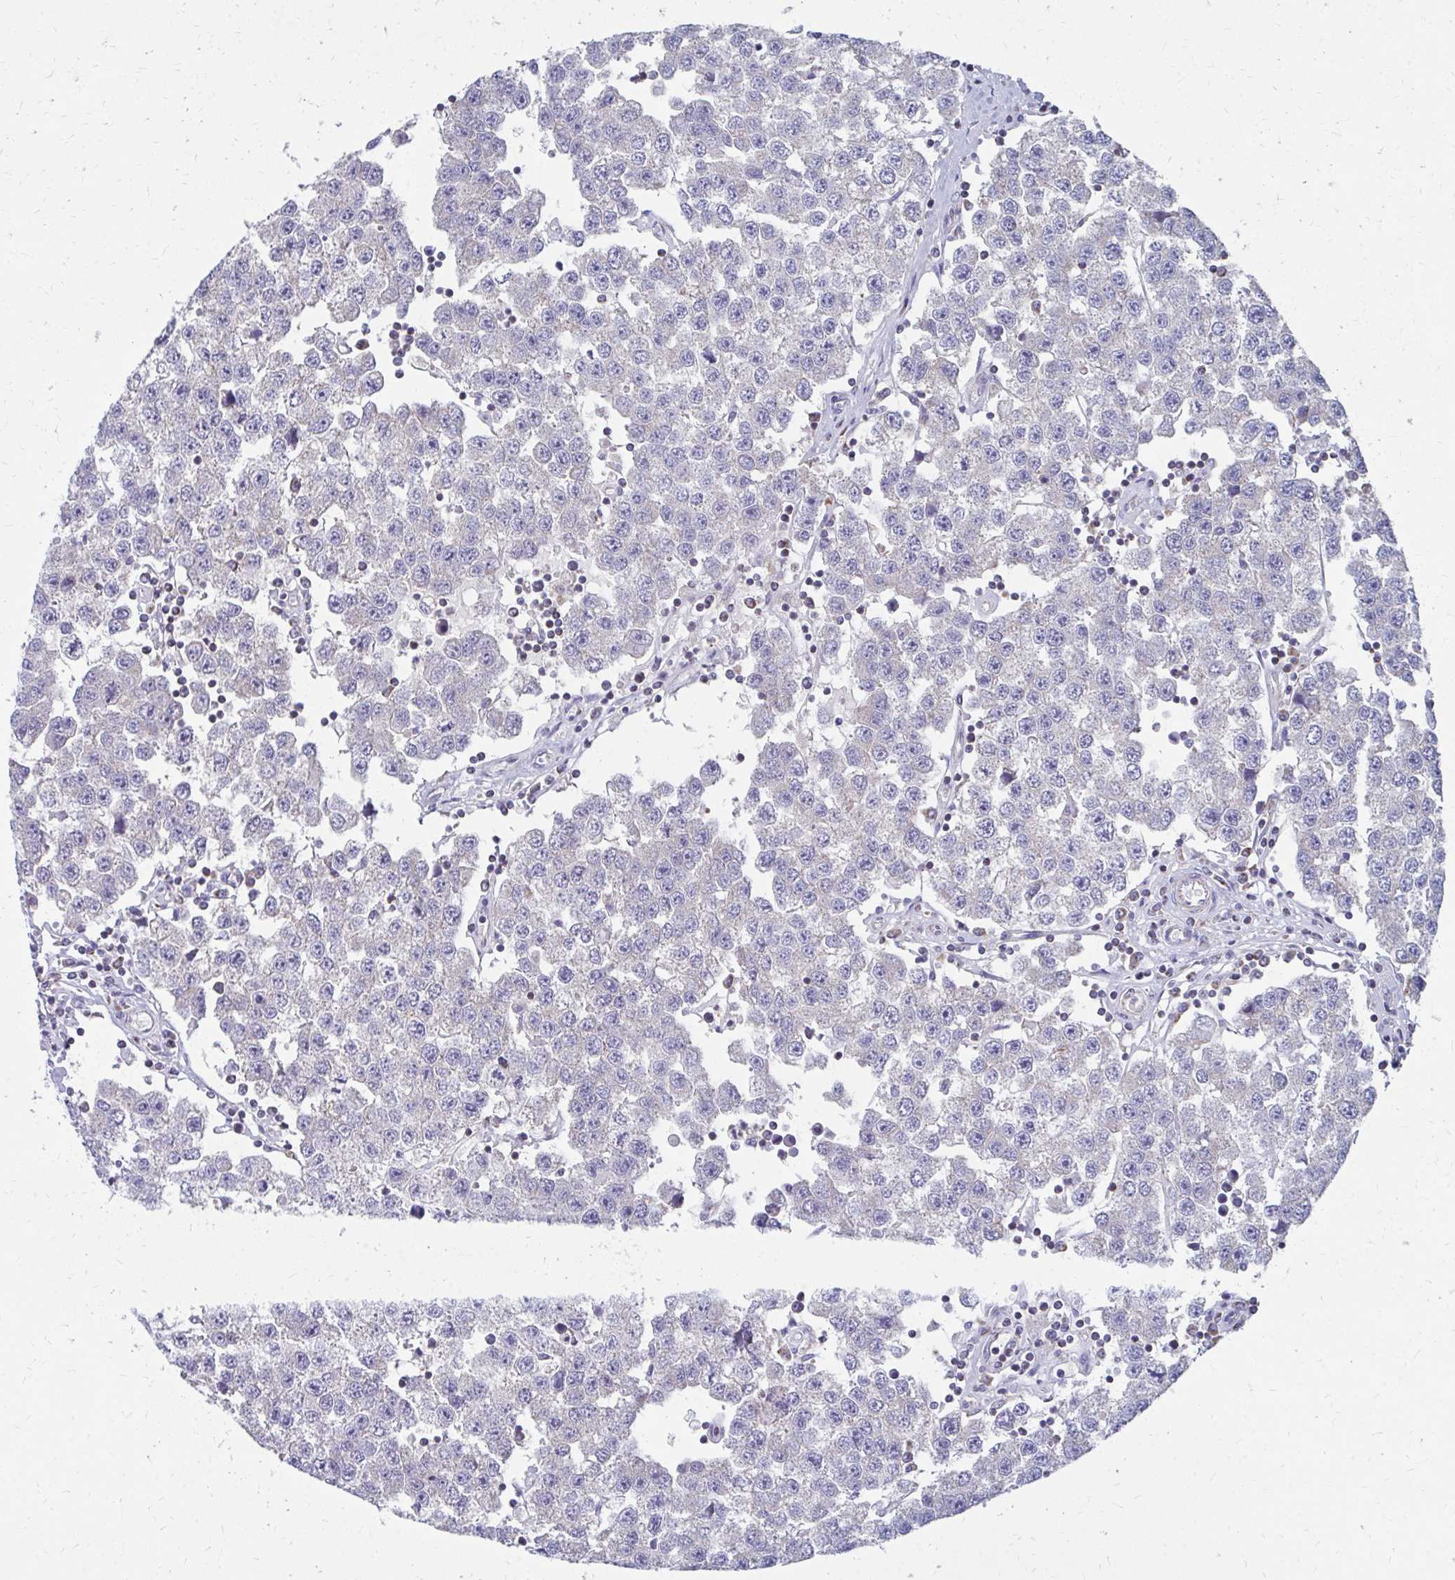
{"staining": {"intensity": "negative", "quantity": "none", "location": "none"}, "tissue": "testis cancer", "cell_type": "Tumor cells", "image_type": "cancer", "snomed": [{"axis": "morphology", "description": "Seminoma, NOS"}, {"axis": "topography", "description": "Testis"}], "caption": "Human testis seminoma stained for a protein using immunohistochemistry (IHC) shows no expression in tumor cells.", "gene": "RCC1L", "patient": {"sex": "male", "age": 34}}